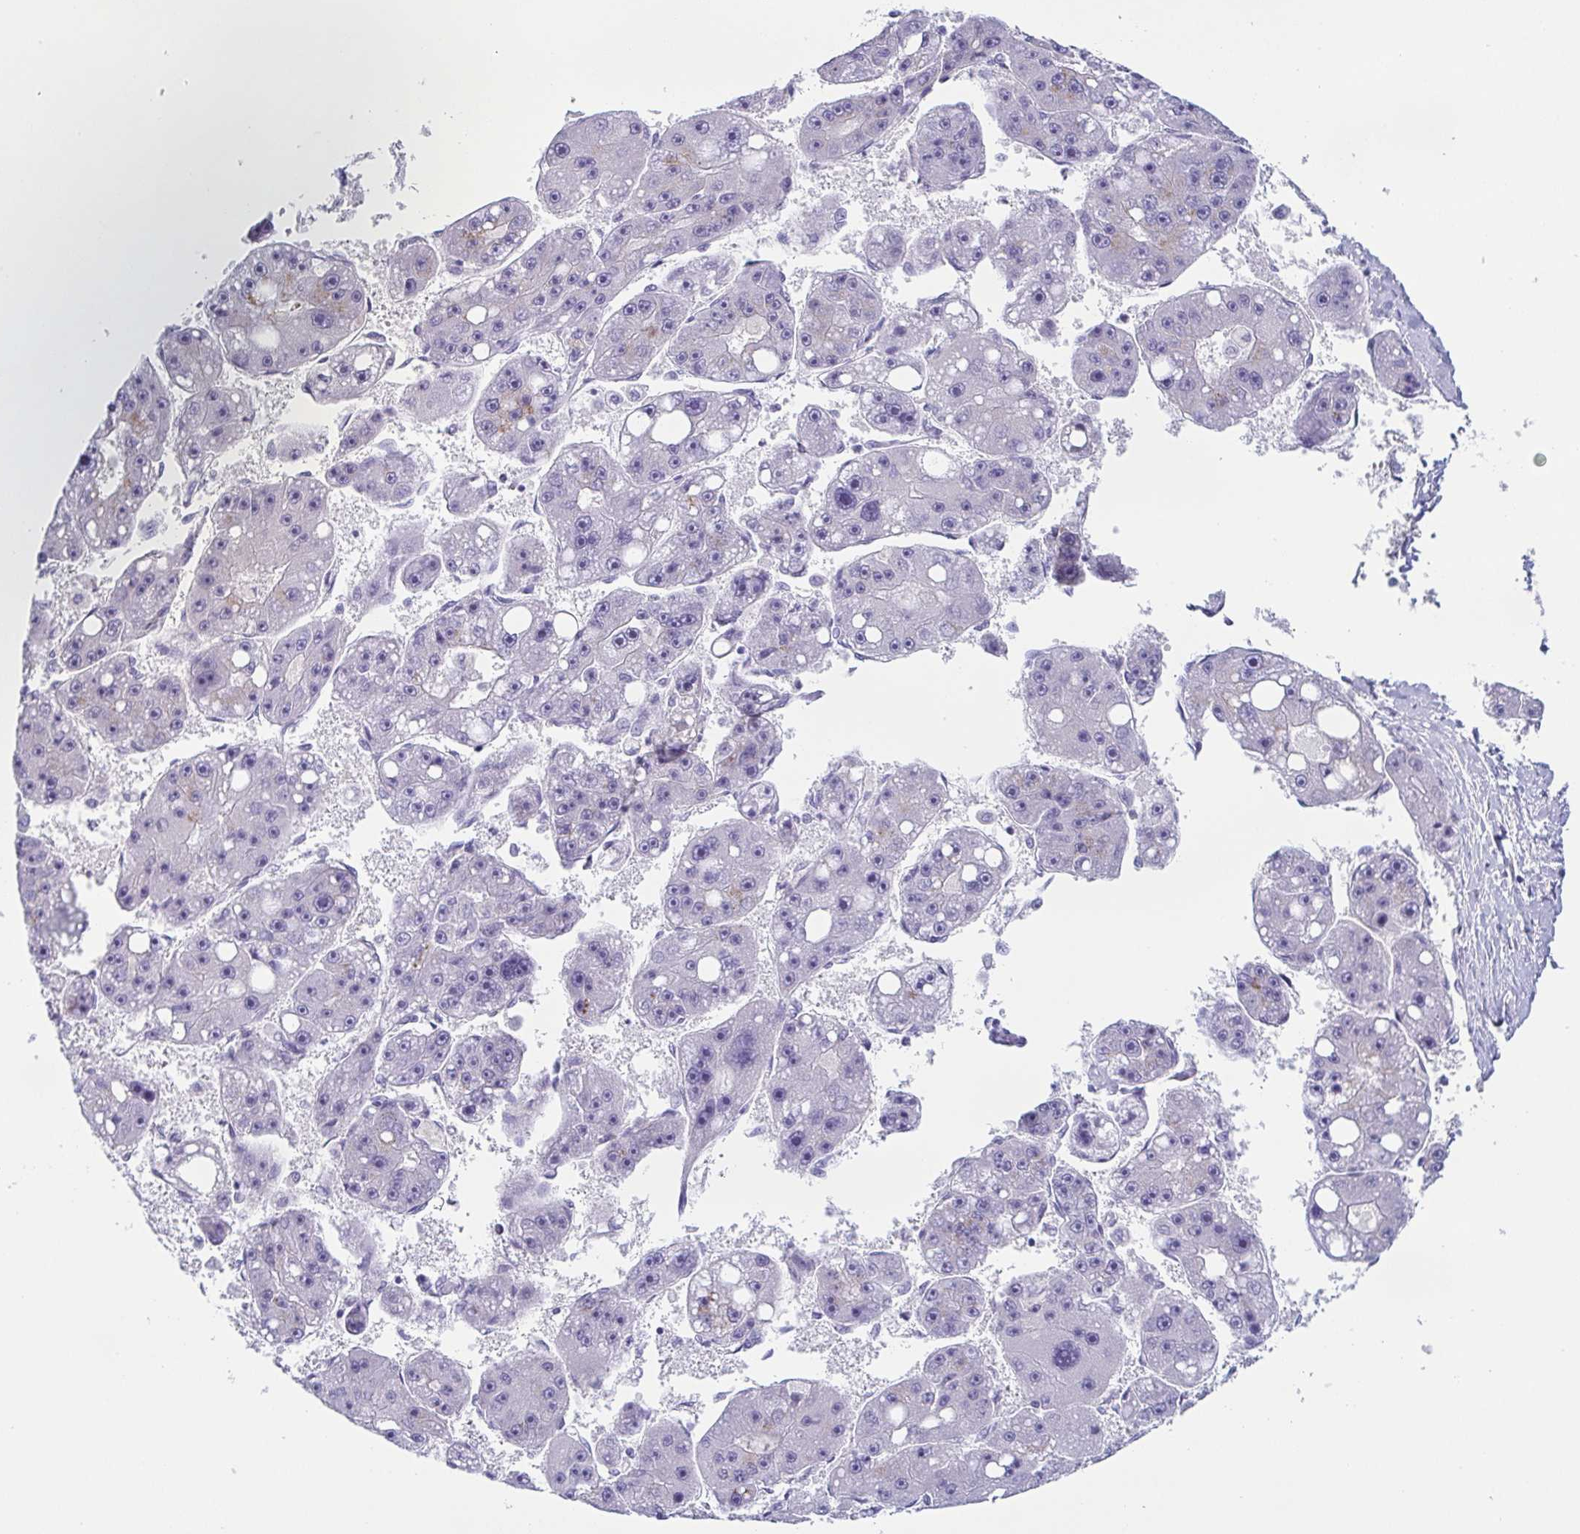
{"staining": {"intensity": "negative", "quantity": "none", "location": "none"}, "tissue": "liver cancer", "cell_type": "Tumor cells", "image_type": "cancer", "snomed": [{"axis": "morphology", "description": "Carcinoma, Hepatocellular, NOS"}, {"axis": "topography", "description": "Liver"}], "caption": "Hepatocellular carcinoma (liver) was stained to show a protein in brown. There is no significant positivity in tumor cells.", "gene": "LDLRAD1", "patient": {"sex": "female", "age": 61}}